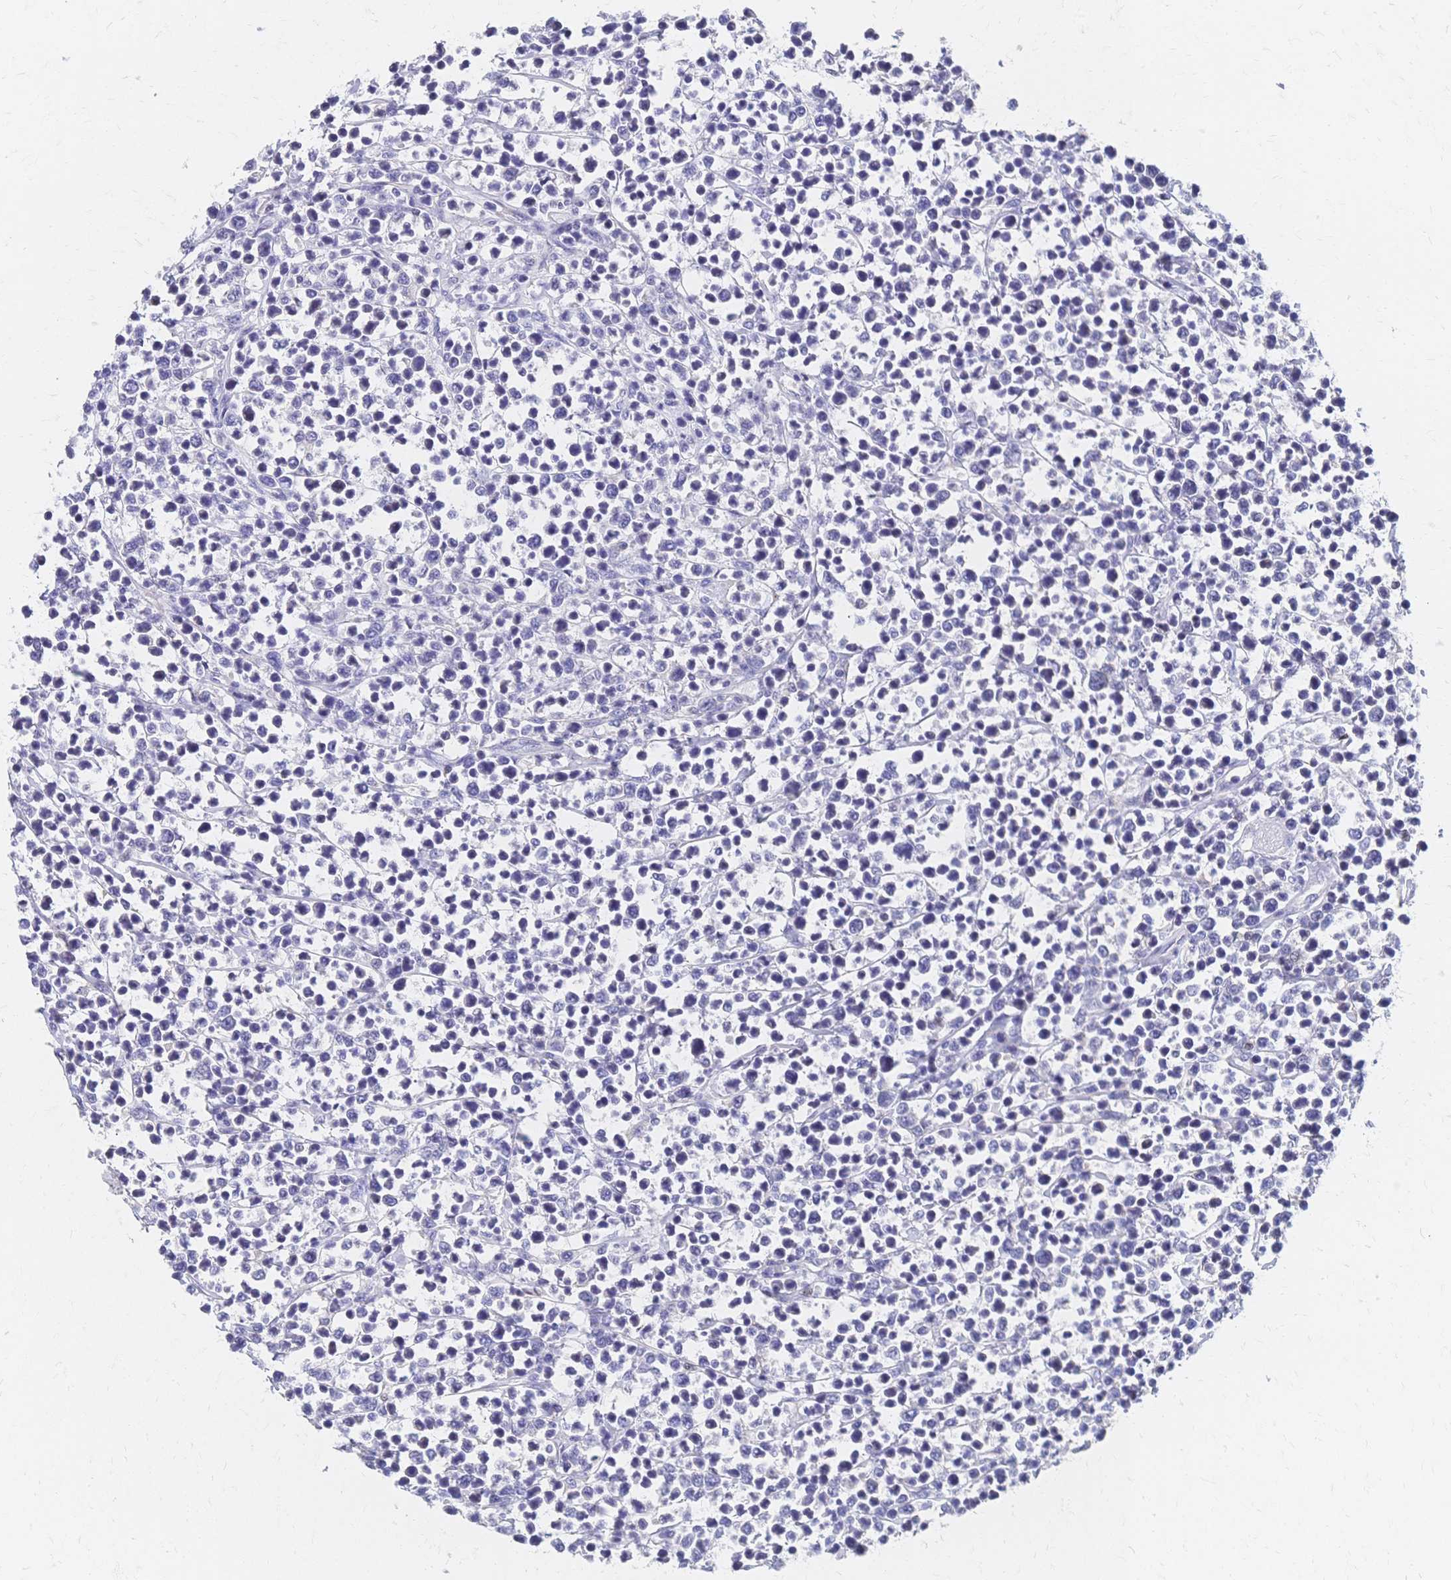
{"staining": {"intensity": "negative", "quantity": "none", "location": "none"}, "tissue": "lymphoma", "cell_type": "Tumor cells", "image_type": "cancer", "snomed": [{"axis": "morphology", "description": "Malignant lymphoma, non-Hodgkin's type, High grade"}, {"axis": "topography", "description": "Soft tissue"}], "caption": "Micrograph shows no protein staining in tumor cells of malignant lymphoma, non-Hodgkin's type (high-grade) tissue.", "gene": "DTNB", "patient": {"sex": "female", "age": 56}}